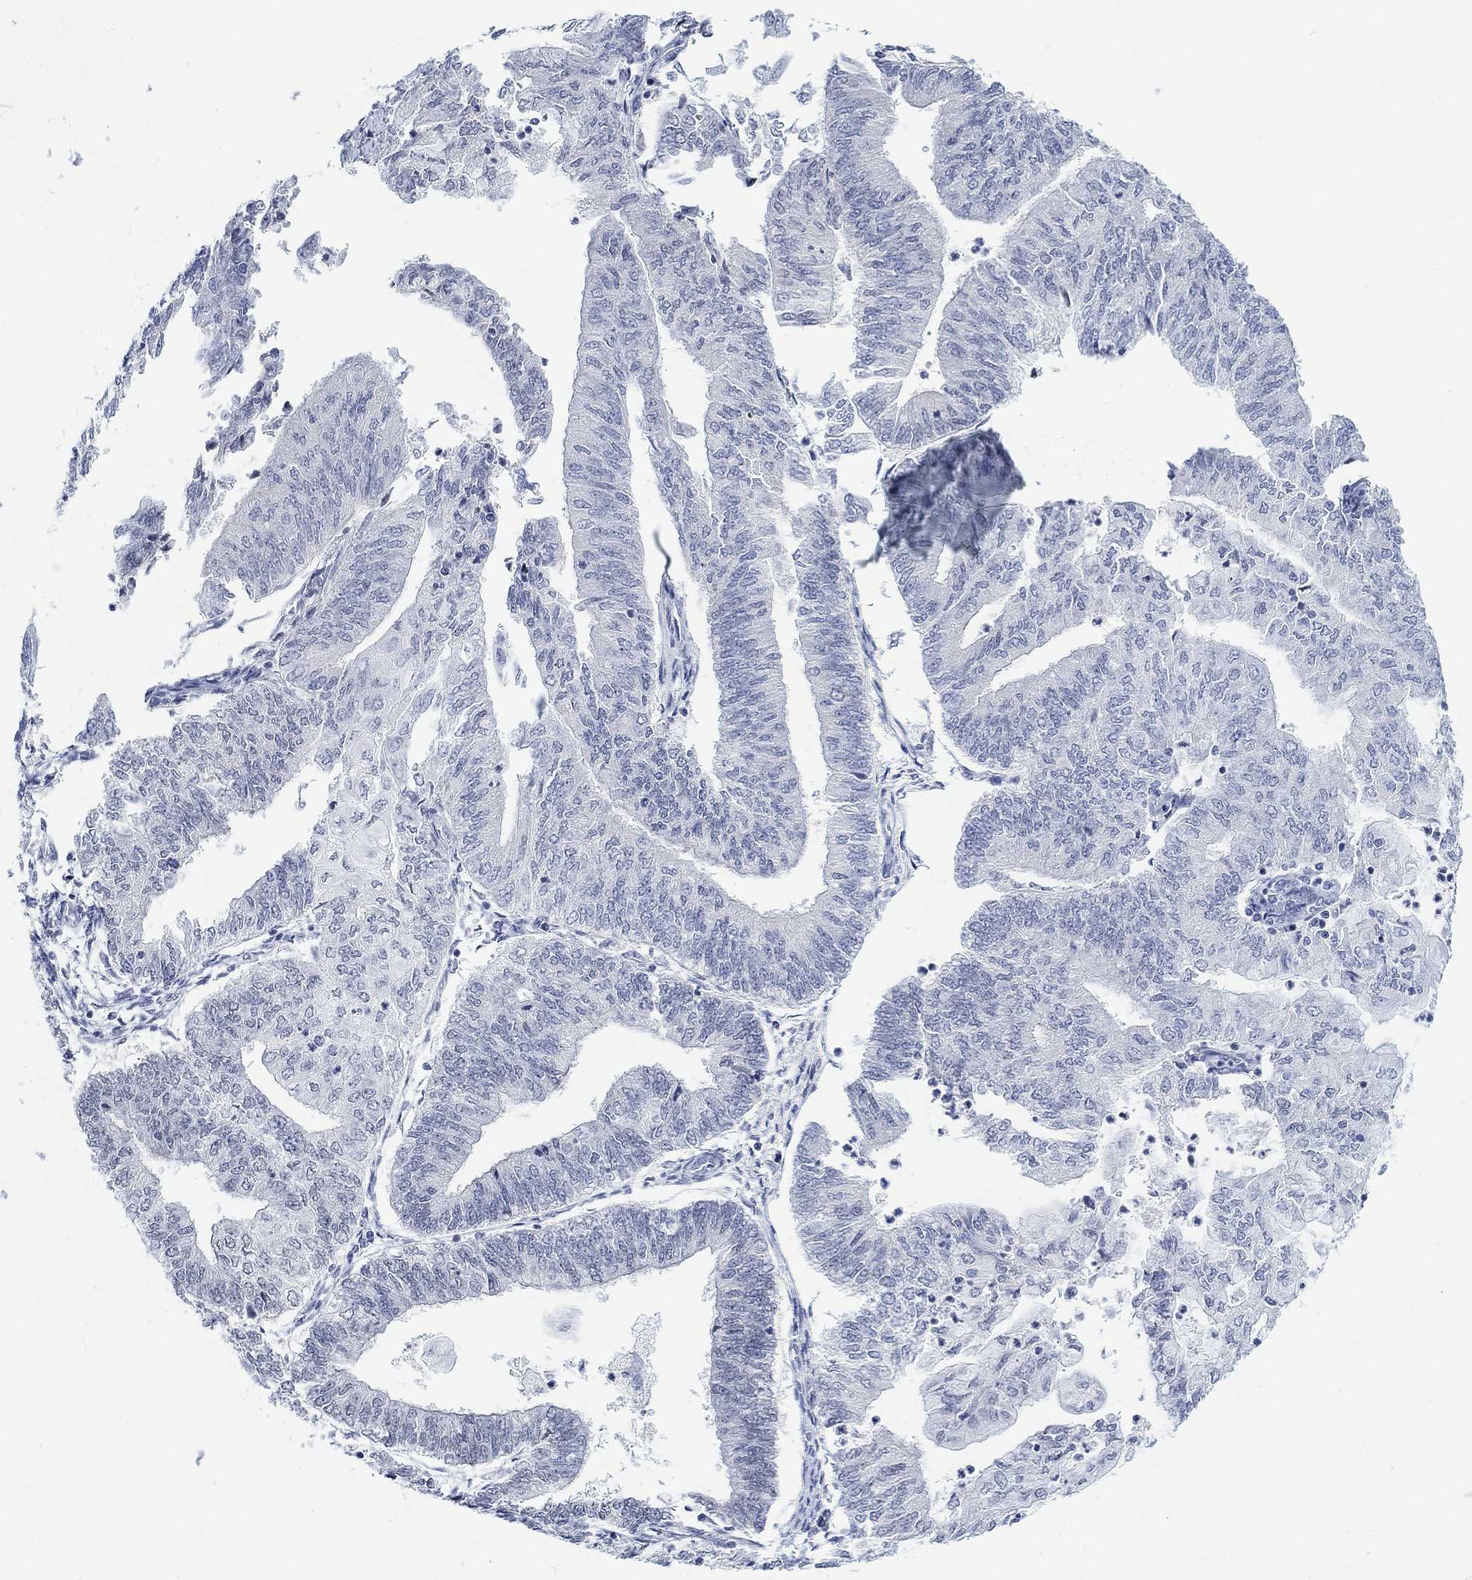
{"staining": {"intensity": "negative", "quantity": "none", "location": "none"}, "tissue": "endometrial cancer", "cell_type": "Tumor cells", "image_type": "cancer", "snomed": [{"axis": "morphology", "description": "Adenocarcinoma, NOS"}, {"axis": "topography", "description": "Endometrium"}], "caption": "Human endometrial cancer (adenocarcinoma) stained for a protein using IHC reveals no expression in tumor cells.", "gene": "PURG", "patient": {"sex": "female", "age": 59}}